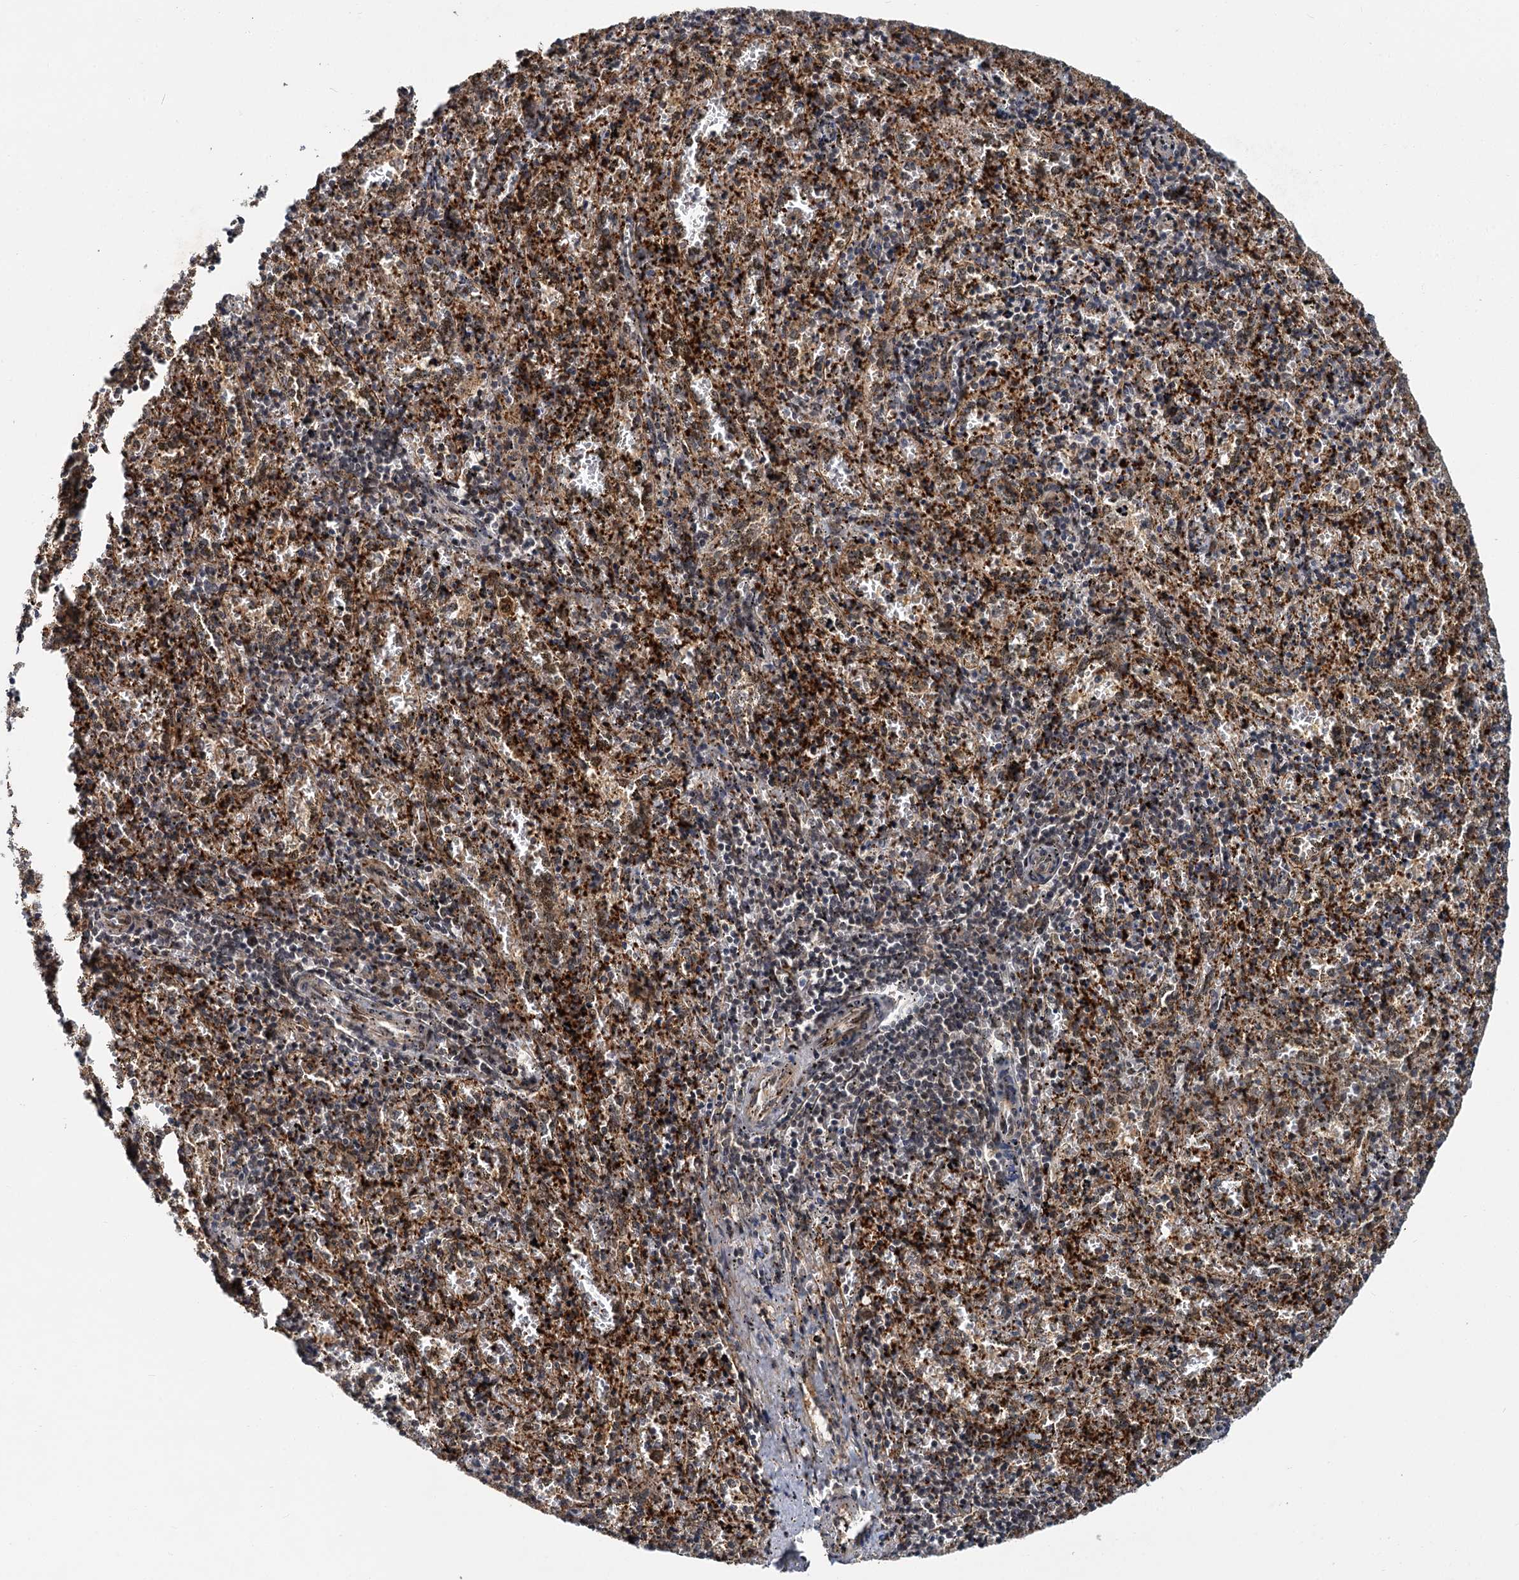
{"staining": {"intensity": "negative", "quantity": "none", "location": "none"}, "tissue": "spleen", "cell_type": "Cells in red pulp", "image_type": "normal", "snomed": [{"axis": "morphology", "description": "Normal tissue, NOS"}, {"axis": "topography", "description": "Spleen"}], "caption": "The image exhibits no staining of cells in red pulp in normal spleen. (DAB (3,3'-diaminobenzidine) IHC, high magnification).", "gene": "MBD6", "patient": {"sex": "male", "age": 11}}